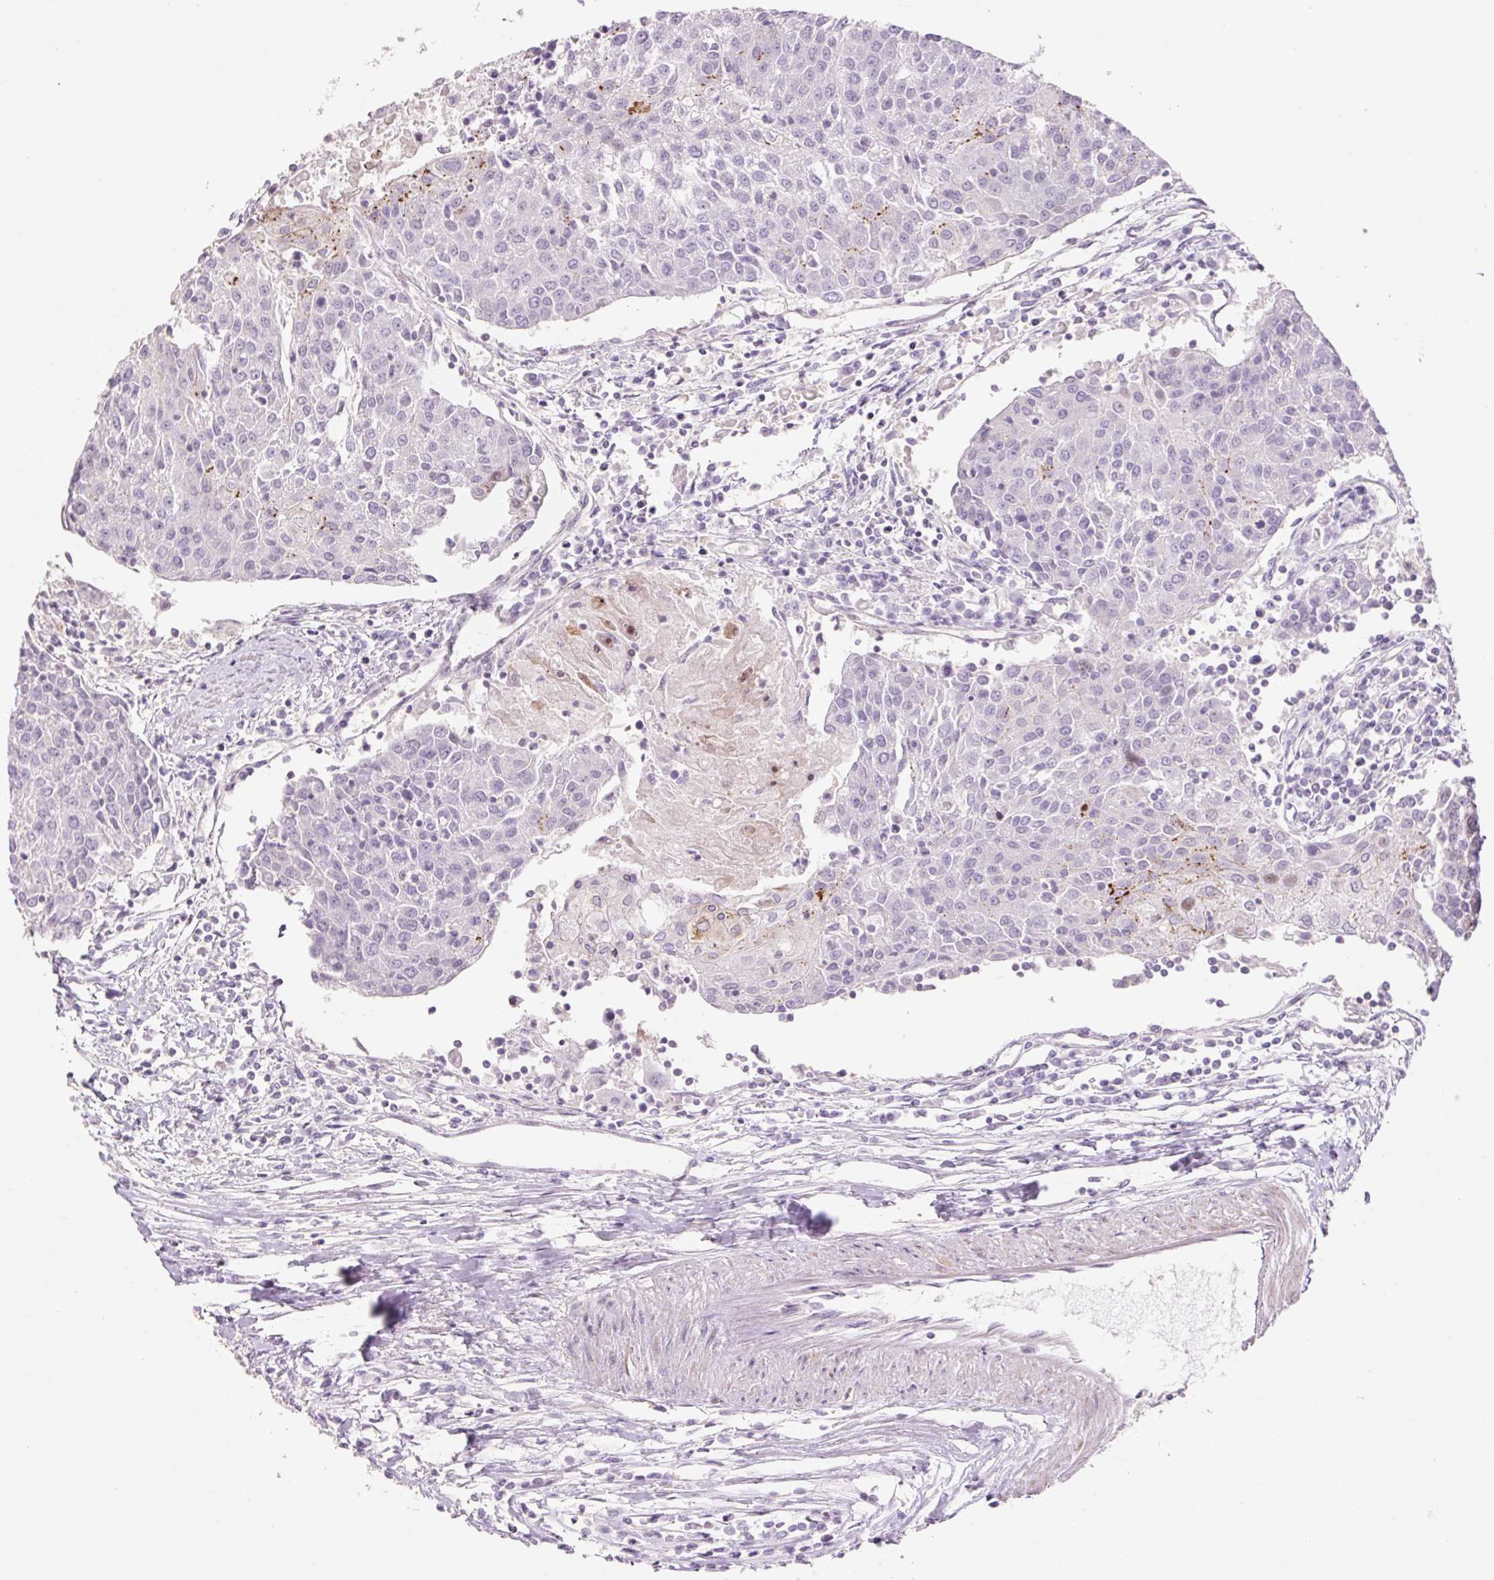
{"staining": {"intensity": "moderate", "quantity": "<25%", "location": "cytoplasmic/membranous"}, "tissue": "urothelial cancer", "cell_type": "Tumor cells", "image_type": "cancer", "snomed": [{"axis": "morphology", "description": "Urothelial carcinoma, High grade"}, {"axis": "topography", "description": "Urinary bladder"}], "caption": "Immunohistochemistry (IHC) (DAB (3,3'-diaminobenzidine)) staining of human urothelial carcinoma (high-grade) shows moderate cytoplasmic/membranous protein expression in approximately <25% of tumor cells.", "gene": "ZNF552", "patient": {"sex": "female", "age": 85}}